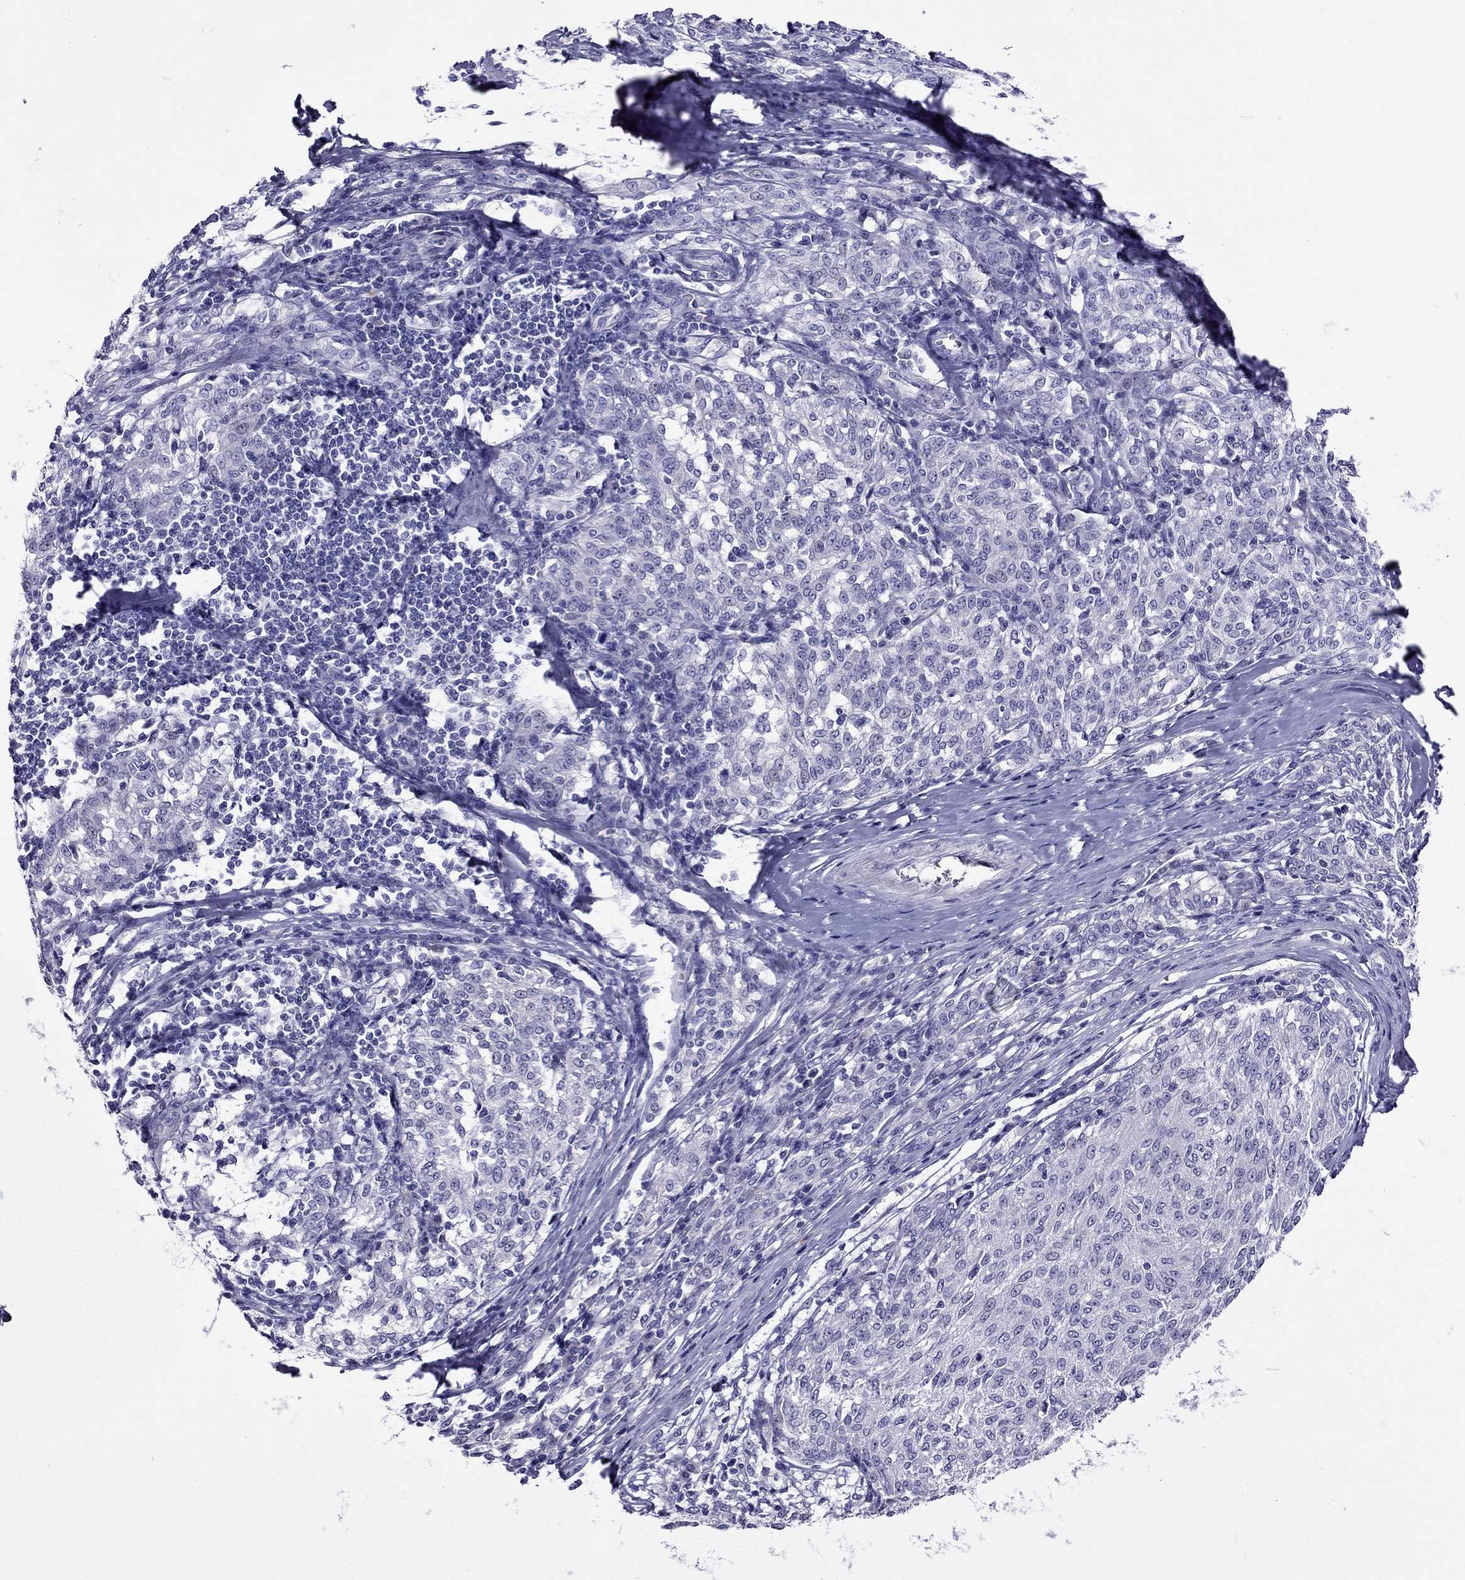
{"staining": {"intensity": "negative", "quantity": "none", "location": "none"}, "tissue": "melanoma", "cell_type": "Tumor cells", "image_type": "cancer", "snomed": [{"axis": "morphology", "description": "Malignant melanoma, NOS"}, {"axis": "topography", "description": "Skin"}], "caption": "IHC micrograph of human melanoma stained for a protein (brown), which shows no expression in tumor cells. (Brightfield microscopy of DAB immunohistochemistry (IHC) at high magnification).", "gene": "SPTBN4", "patient": {"sex": "female", "age": 72}}